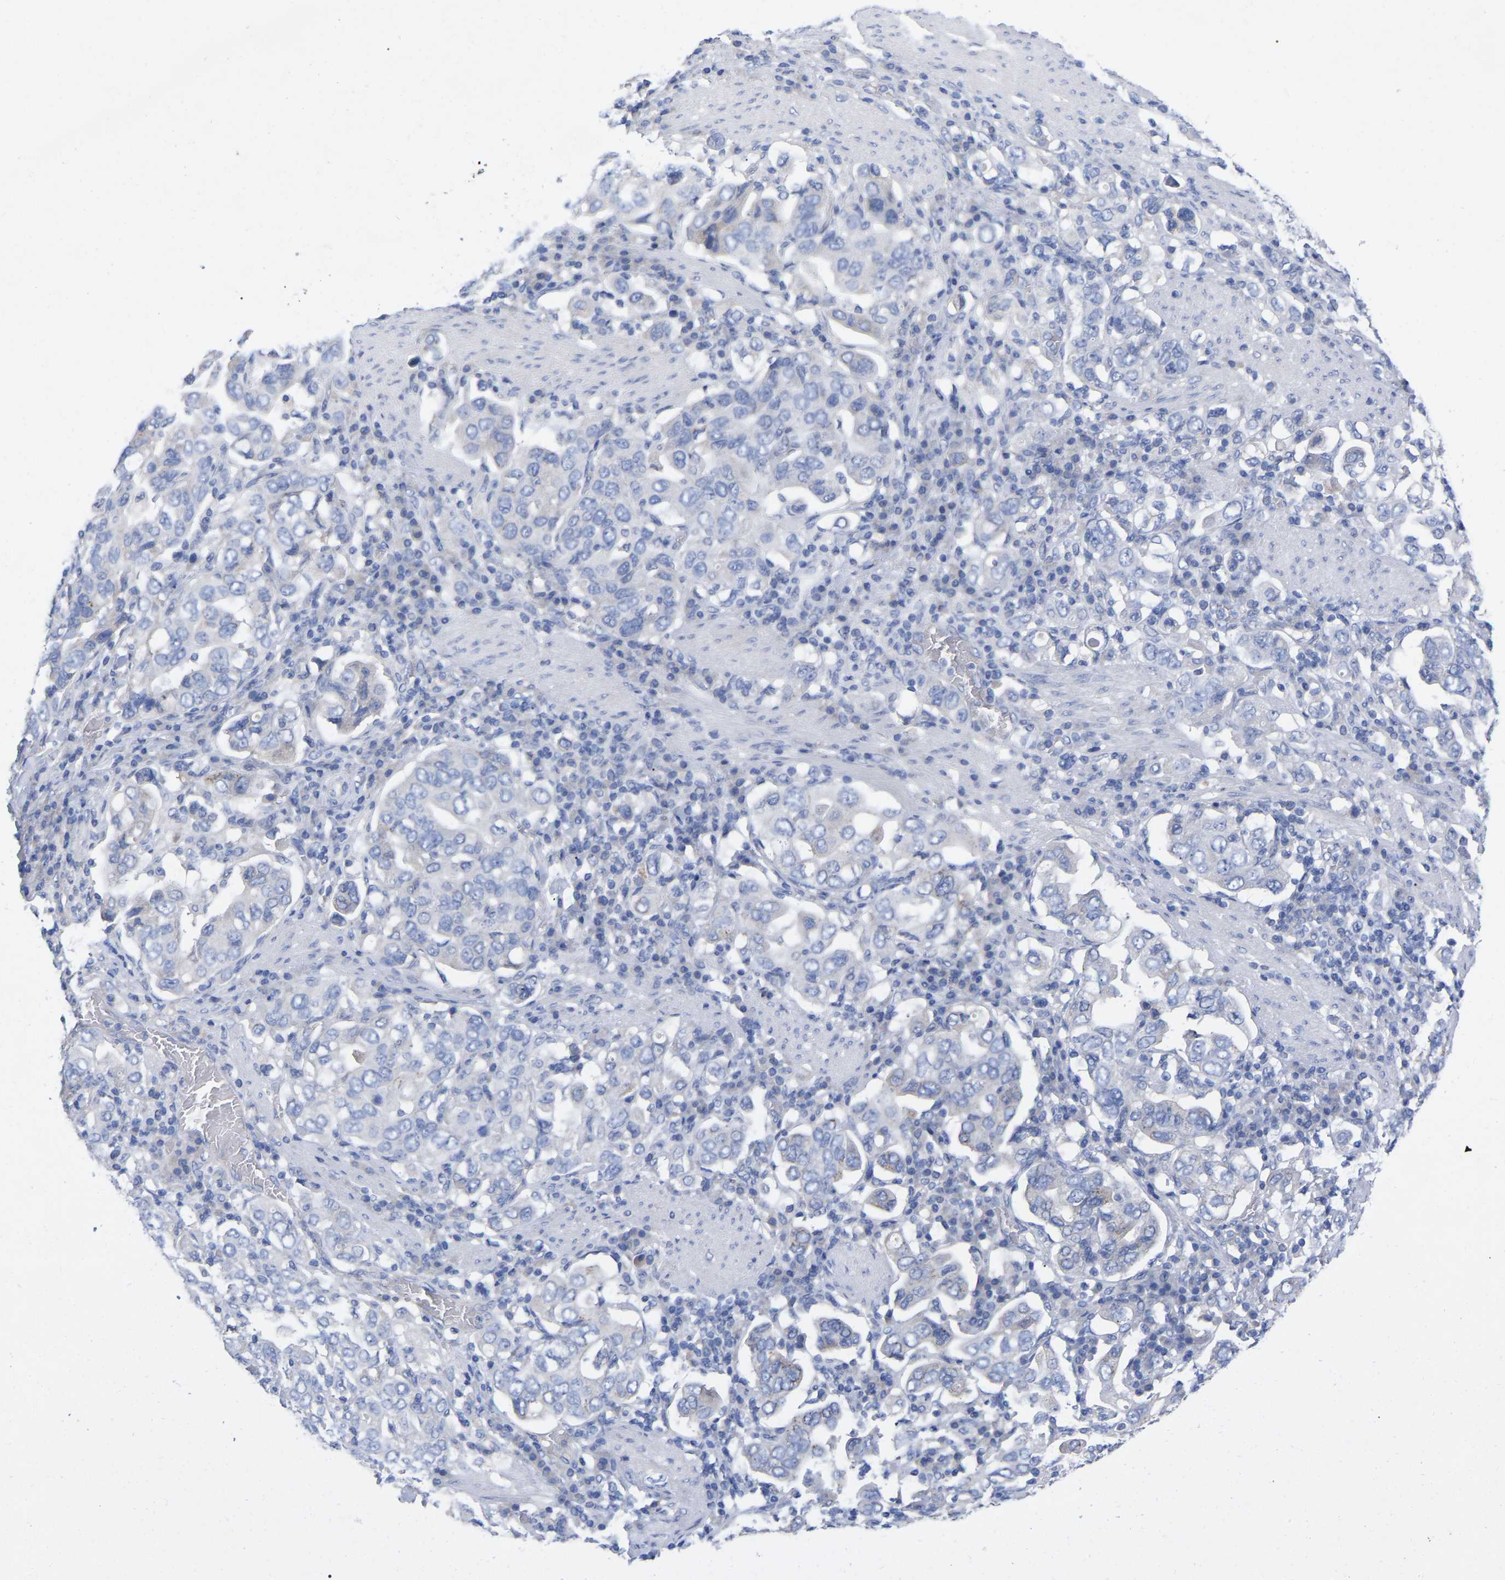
{"staining": {"intensity": "negative", "quantity": "none", "location": "none"}, "tissue": "stomach cancer", "cell_type": "Tumor cells", "image_type": "cancer", "snomed": [{"axis": "morphology", "description": "Adenocarcinoma, NOS"}, {"axis": "topography", "description": "Stomach, upper"}], "caption": "This is an immunohistochemistry photomicrograph of stomach adenocarcinoma. There is no expression in tumor cells.", "gene": "HAPLN1", "patient": {"sex": "male", "age": 62}}